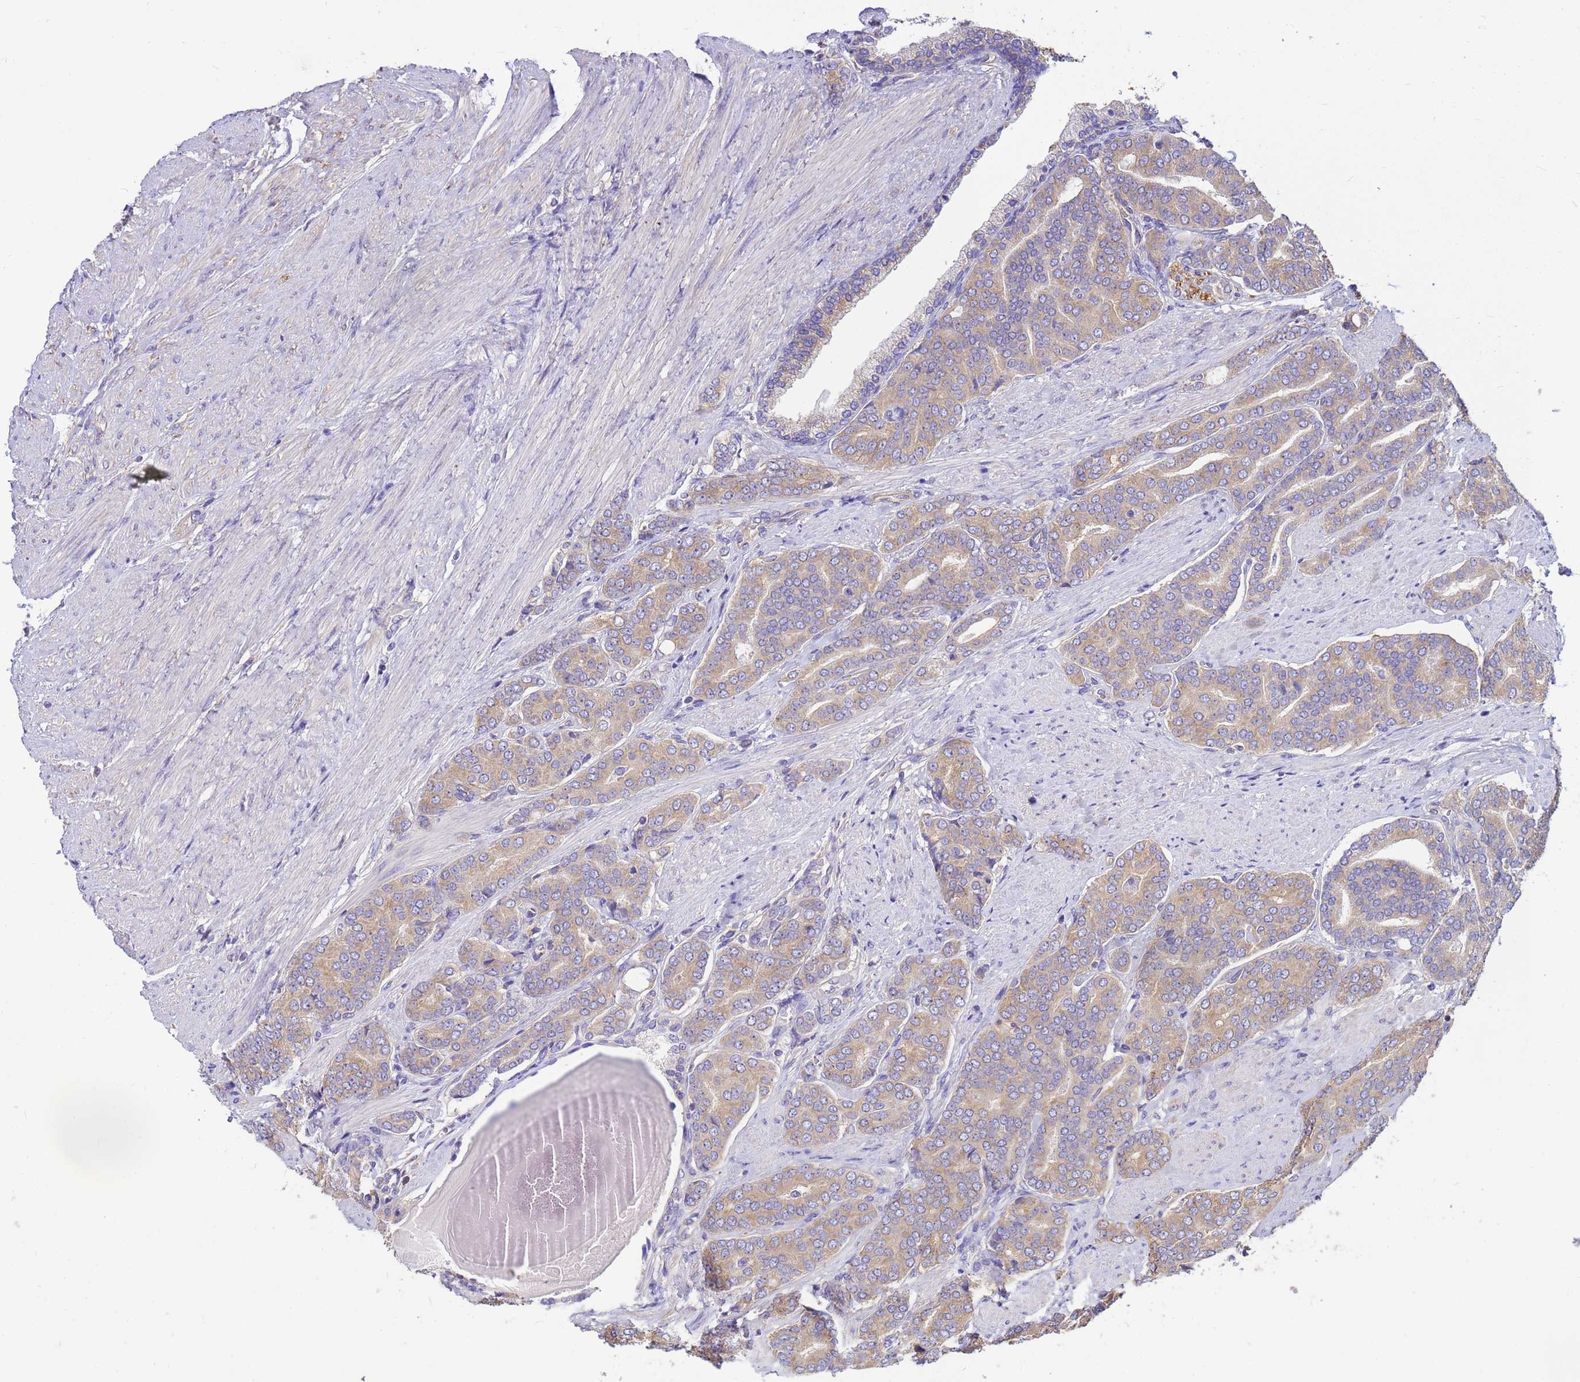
{"staining": {"intensity": "weak", "quantity": "25%-75%", "location": "cytoplasmic/membranous"}, "tissue": "prostate cancer", "cell_type": "Tumor cells", "image_type": "cancer", "snomed": [{"axis": "morphology", "description": "Adenocarcinoma, High grade"}, {"axis": "topography", "description": "Prostate"}], "caption": "Immunohistochemistry (IHC) (DAB (3,3'-diaminobenzidine)) staining of prostate cancer reveals weak cytoplasmic/membranous protein positivity in about 25%-75% of tumor cells.", "gene": "TUBB1", "patient": {"sex": "male", "age": 67}}